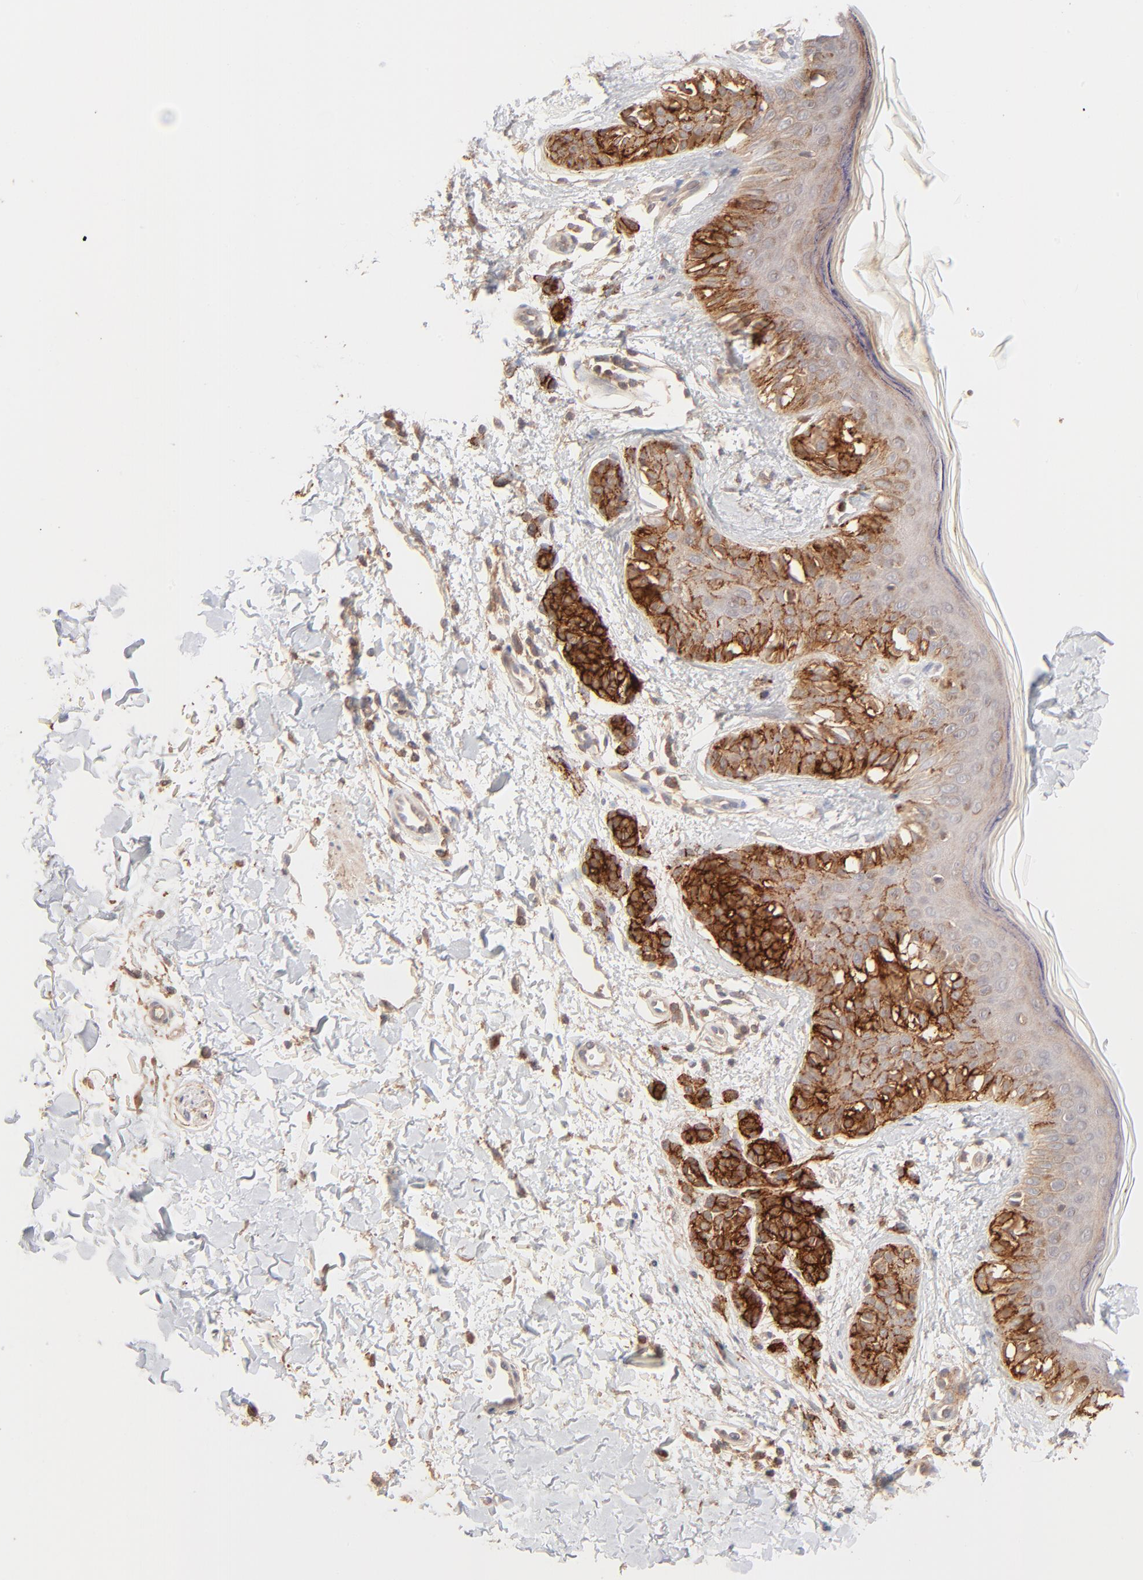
{"staining": {"intensity": "strong", "quantity": ">75%", "location": "cytoplasmic/membranous"}, "tissue": "melanoma", "cell_type": "Tumor cells", "image_type": "cancer", "snomed": [{"axis": "morphology", "description": "Normal tissue, NOS"}, {"axis": "morphology", "description": "Malignant melanoma, NOS"}, {"axis": "topography", "description": "Skin"}], "caption": "Immunohistochemical staining of malignant melanoma shows high levels of strong cytoplasmic/membranous staining in about >75% of tumor cells. The staining is performed using DAB (3,3'-diaminobenzidine) brown chromogen to label protein expression. The nuclei are counter-stained blue using hematoxylin.", "gene": "CSPG4", "patient": {"sex": "male", "age": 83}}